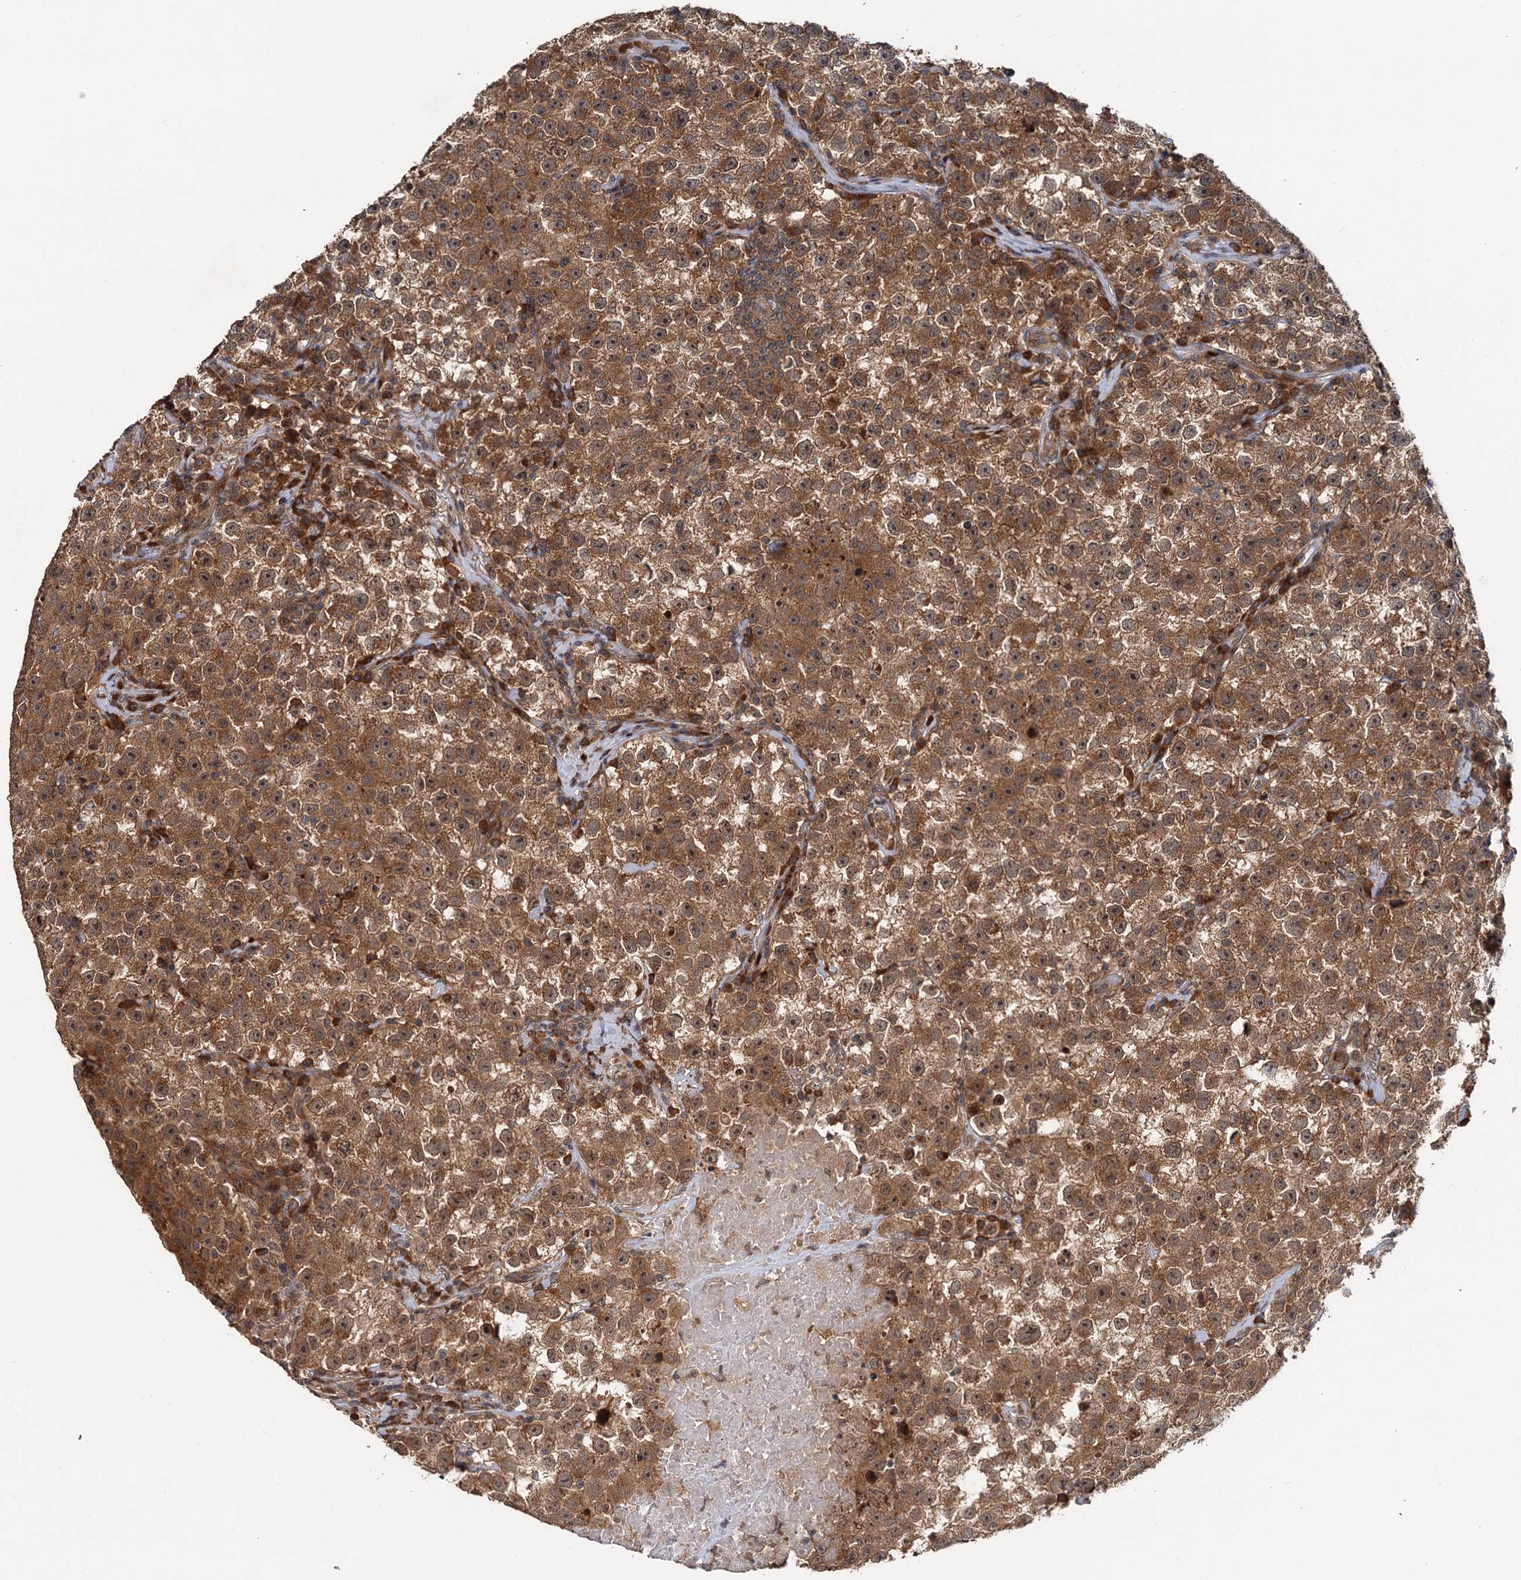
{"staining": {"intensity": "strong", "quantity": ">75%", "location": "cytoplasmic/membranous"}, "tissue": "testis cancer", "cell_type": "Tumor cells", "image_type": "cancer", "snomed": [{"axis": "morphology", "description": "Seminoma, NOS"}, {"axis": "topography", "description": "Testis"}], "caption": "A photomicrograph of testis cancer stained for a protein exhibits strong cytoplasmic/membranous brown staining in tumor cells.", "gene": "KANSL2", "patient": {"sex": "male", "age": 22}}